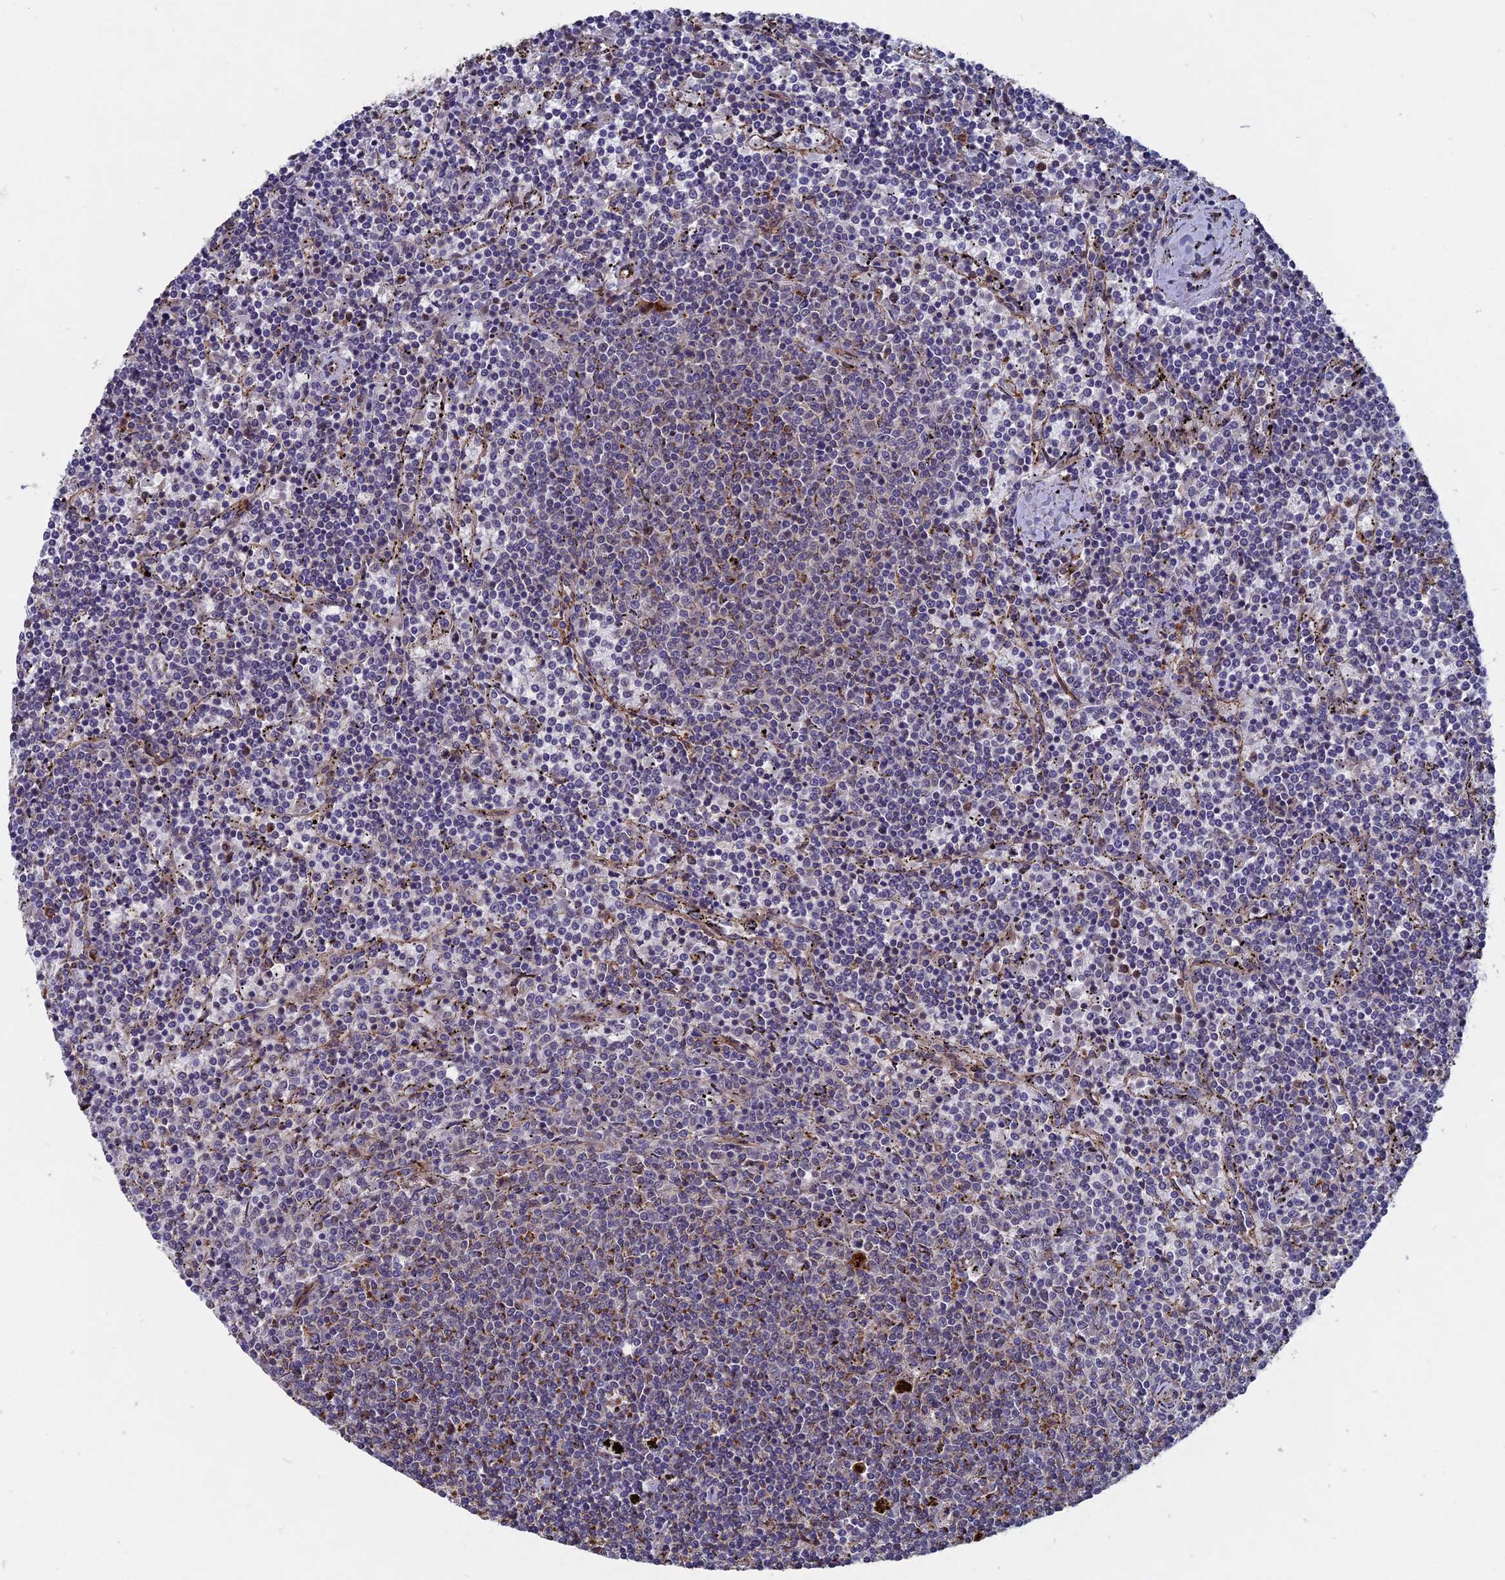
{"staining": {"intensity": "negative", "quantity": "none", "location": "none"}, "tissue": "lymphoma", "cell_type": "Tumor cells", "image_type": "cancer", "snomed": [{"axis": "morphology", "description": "Malignant lymphoma, non-Hodgkin's type, Low grade"}, {"axis": "topography", "description": "Spleen"}], "caption": "Image shows no significant protein expression in tumor cells of lymphoma. (Stains: DAB immunohistochemistry (IHC) with hematoxylin counter stain, Microscopy: brightfield microscopy at high magnification).", "gene": "NOSIP", "patient": {"sex": "female", "age": 50}}